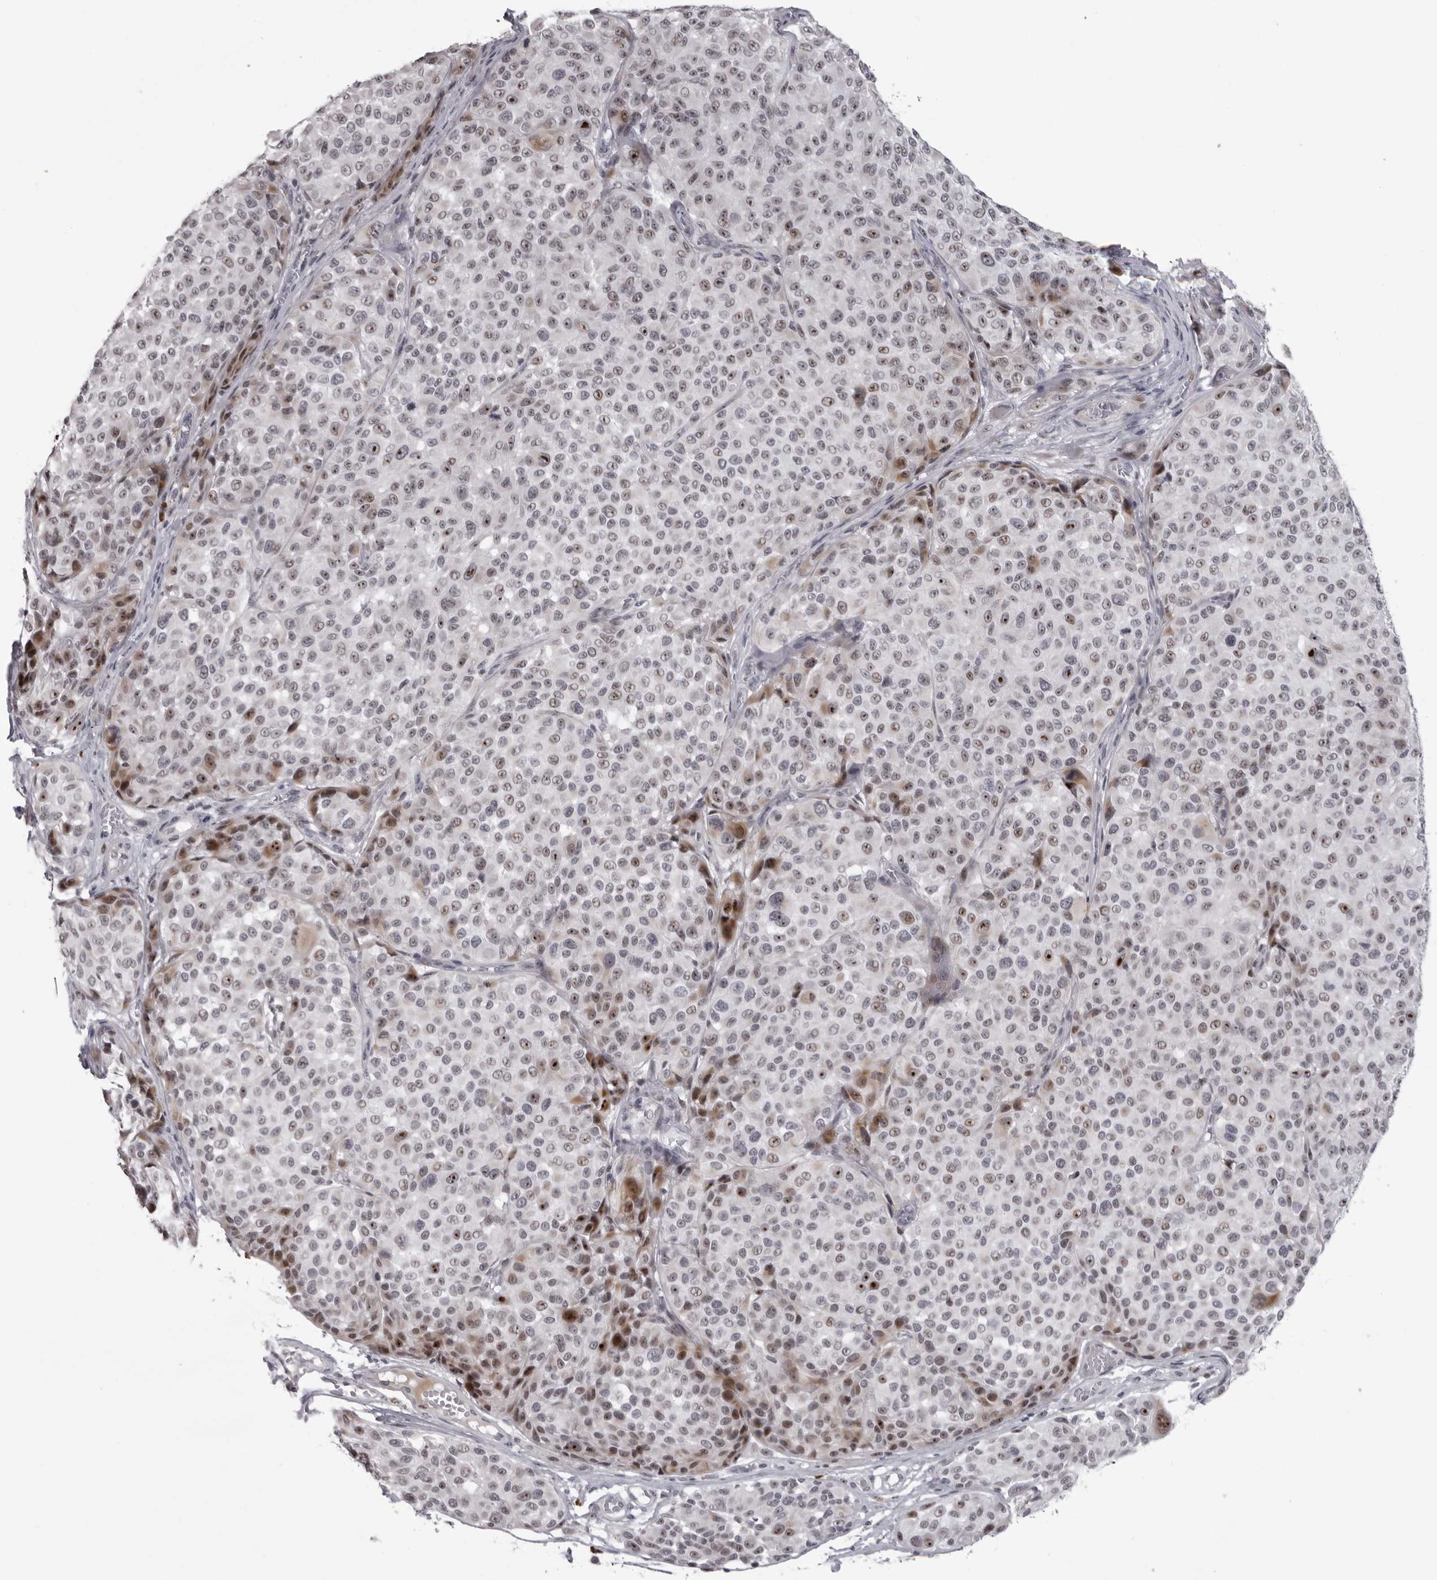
{"staining": {"intensity": "strong", "quantity": "25%-75%", "location": "nuclear"}, "tissue": "melanoma", "cell_type": "Tumor cells", "image_type": "cancer", "snomed": [{"axis": "morphology", "description": "Malignant melanoma, NOS"}, {"axis": "topography", "description": "Skin"}], "caption": "Strong nuclear staining for a protein is present in approximately 25%-75% of tumor cells of melanoma using immunohistochemistry.", "gene": "HELZ", "patient": {"sex": "male", "age": 83}}